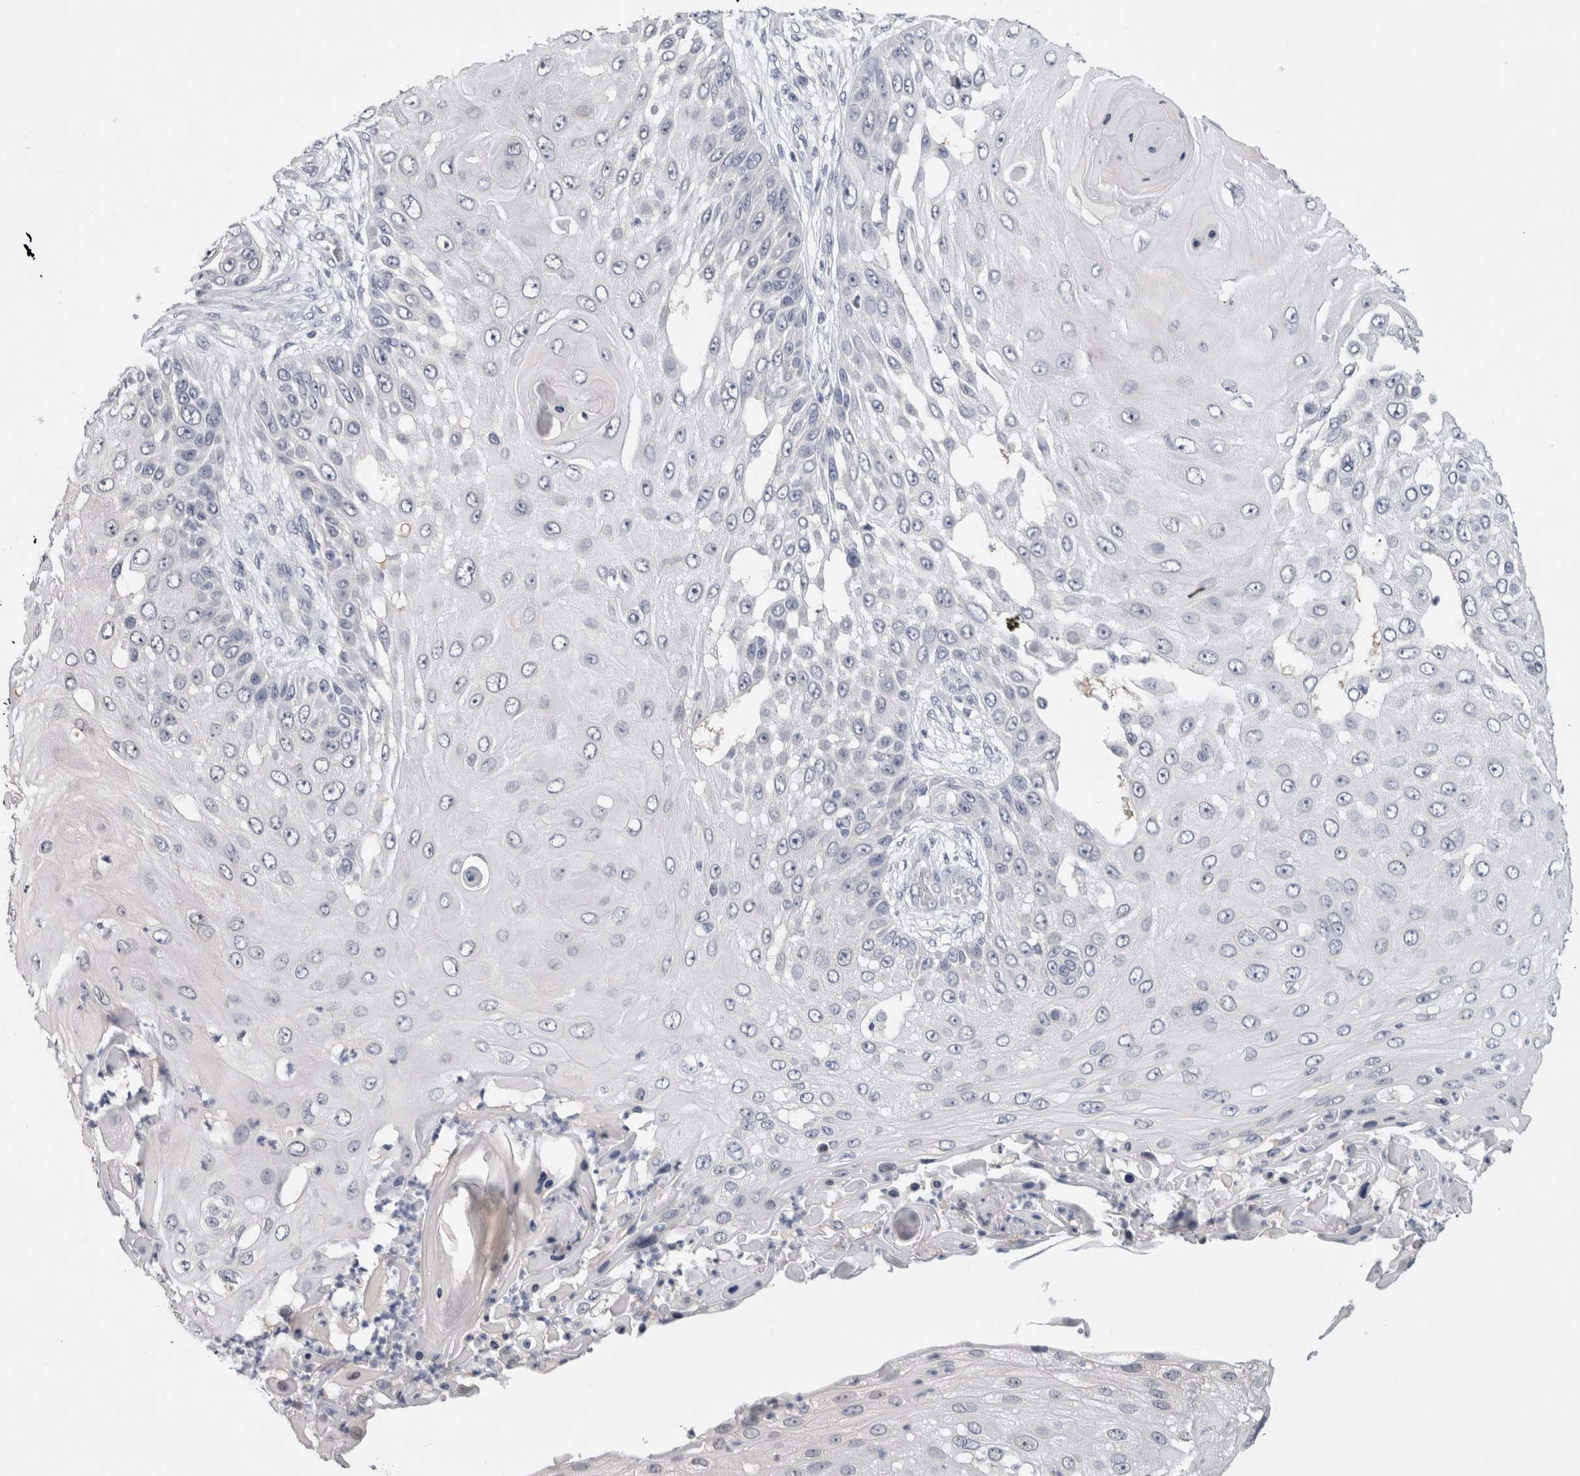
{"staining": {"intensity": "negative", "quantity": "none", "location": "none"}, "tissue": "skin cancer", "cell_type": "Tumor cells", "image_type": "cancer", "snomed": [{"axis": "morphology", "description": "Squamous cell carcinoma, NOS"}, {"axis": "topography", "description": "Skin"}], "caption": "Immunohistochemistry of skin cancer (squamous cell carcinoma) displays no staining in tumor cells.", "gene": "TONSL", "patient": {"sex": "female", "age": 44}}